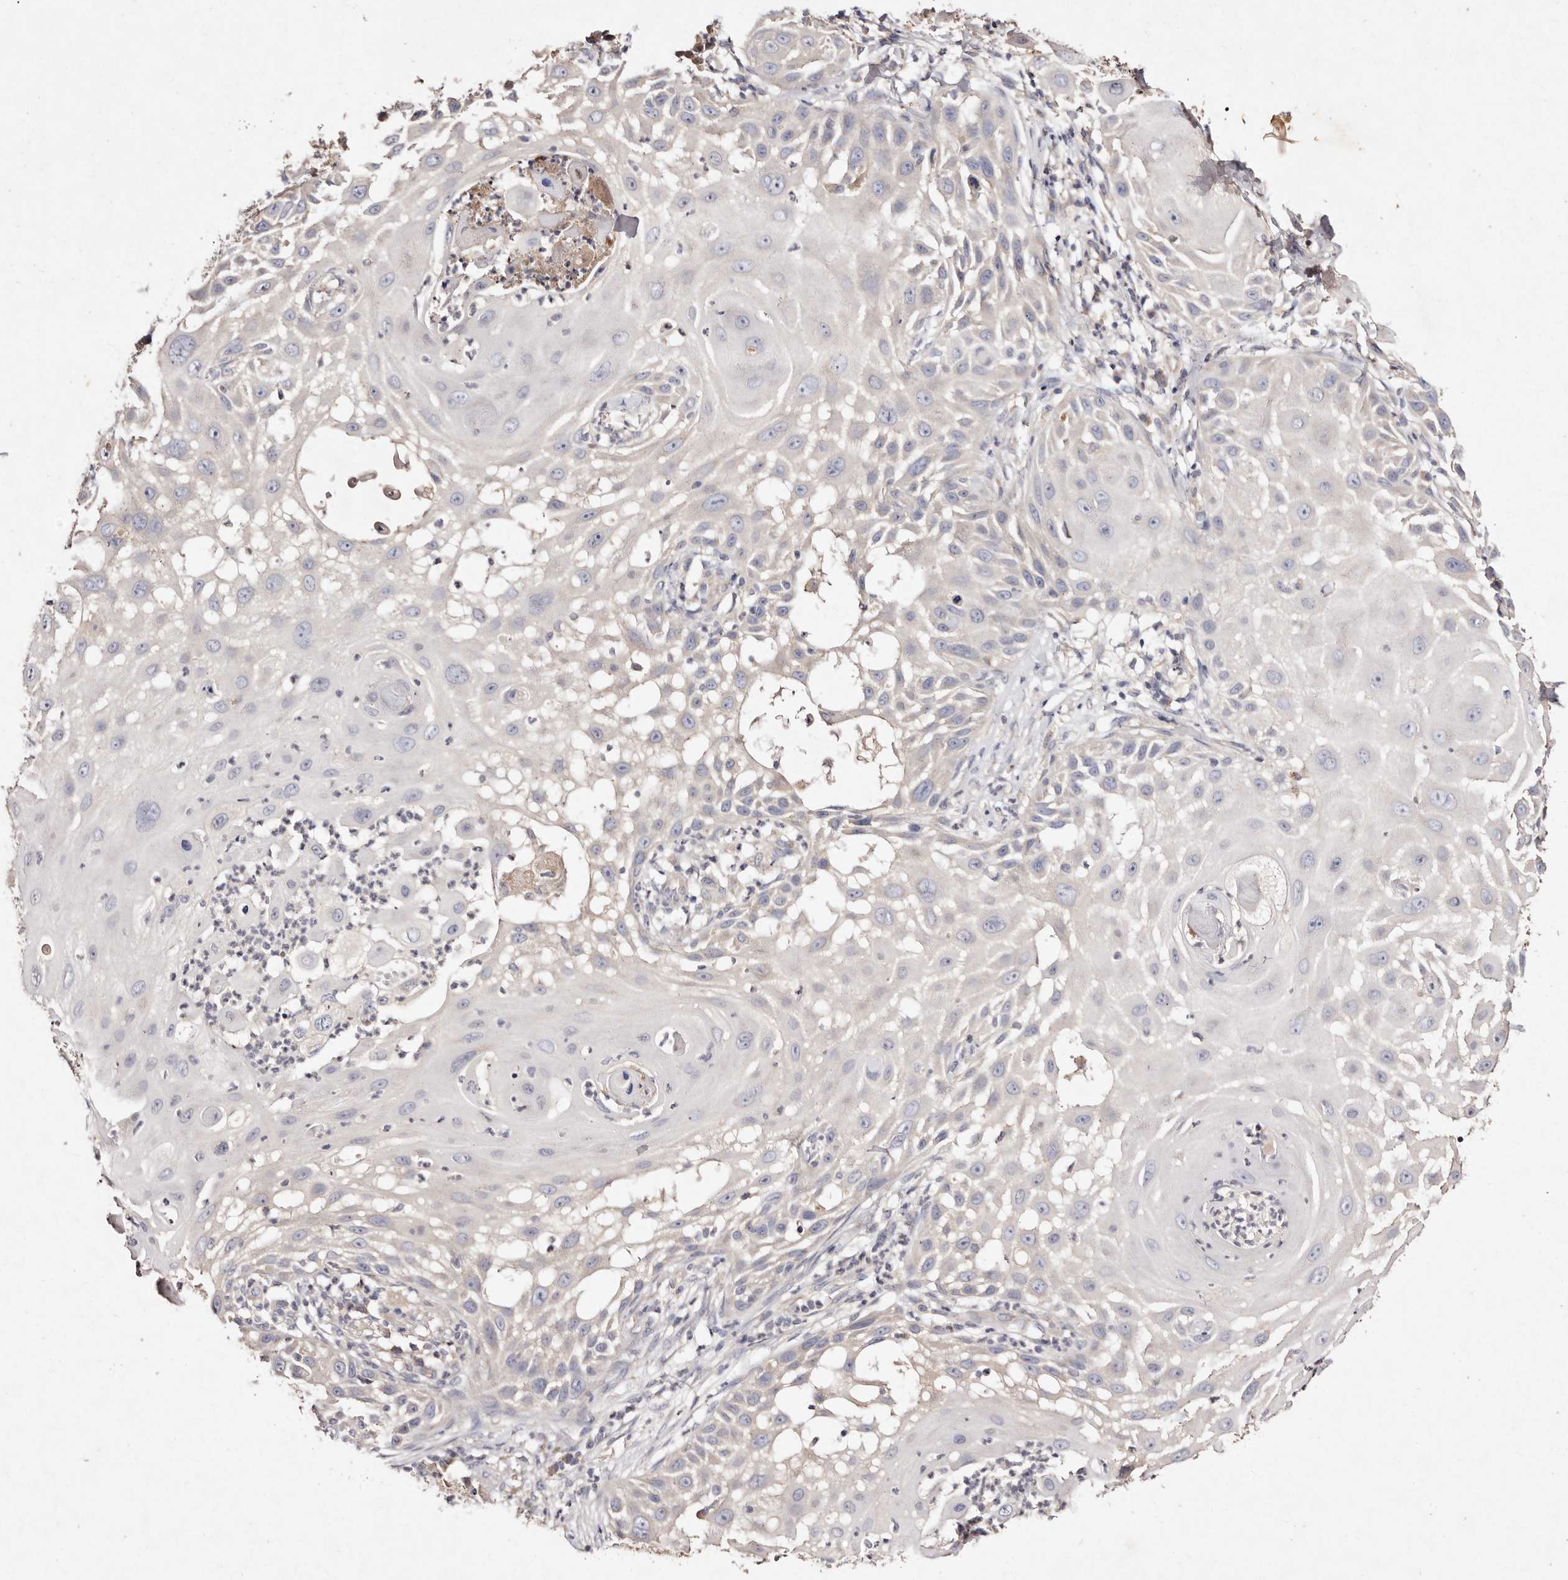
{"staining": {"intensity": "negative", "quantity": "none", "location": "none"}, "tissue": "skin cancer", "cell_type": "Tumor cells", "image_type": "cancer", "snomed": [{"axis": "morphology", "description": "Squamous cell carcinoma, NOS"}, {"axis": "topography", "description": "Skin"}], "caption": "Immunohistochemistry micrograph of neoplastic tissue: human skin cancer stained with DAB (3,3'-diaminobenzidine) demonstrates no significant protein staining in tumor cells. (DAB (3,3'-diaminobenzidine) IHC with hematoxylin counter stain).", "gene": "TSC2", "patient": {"sex": "female", "age": 44}}